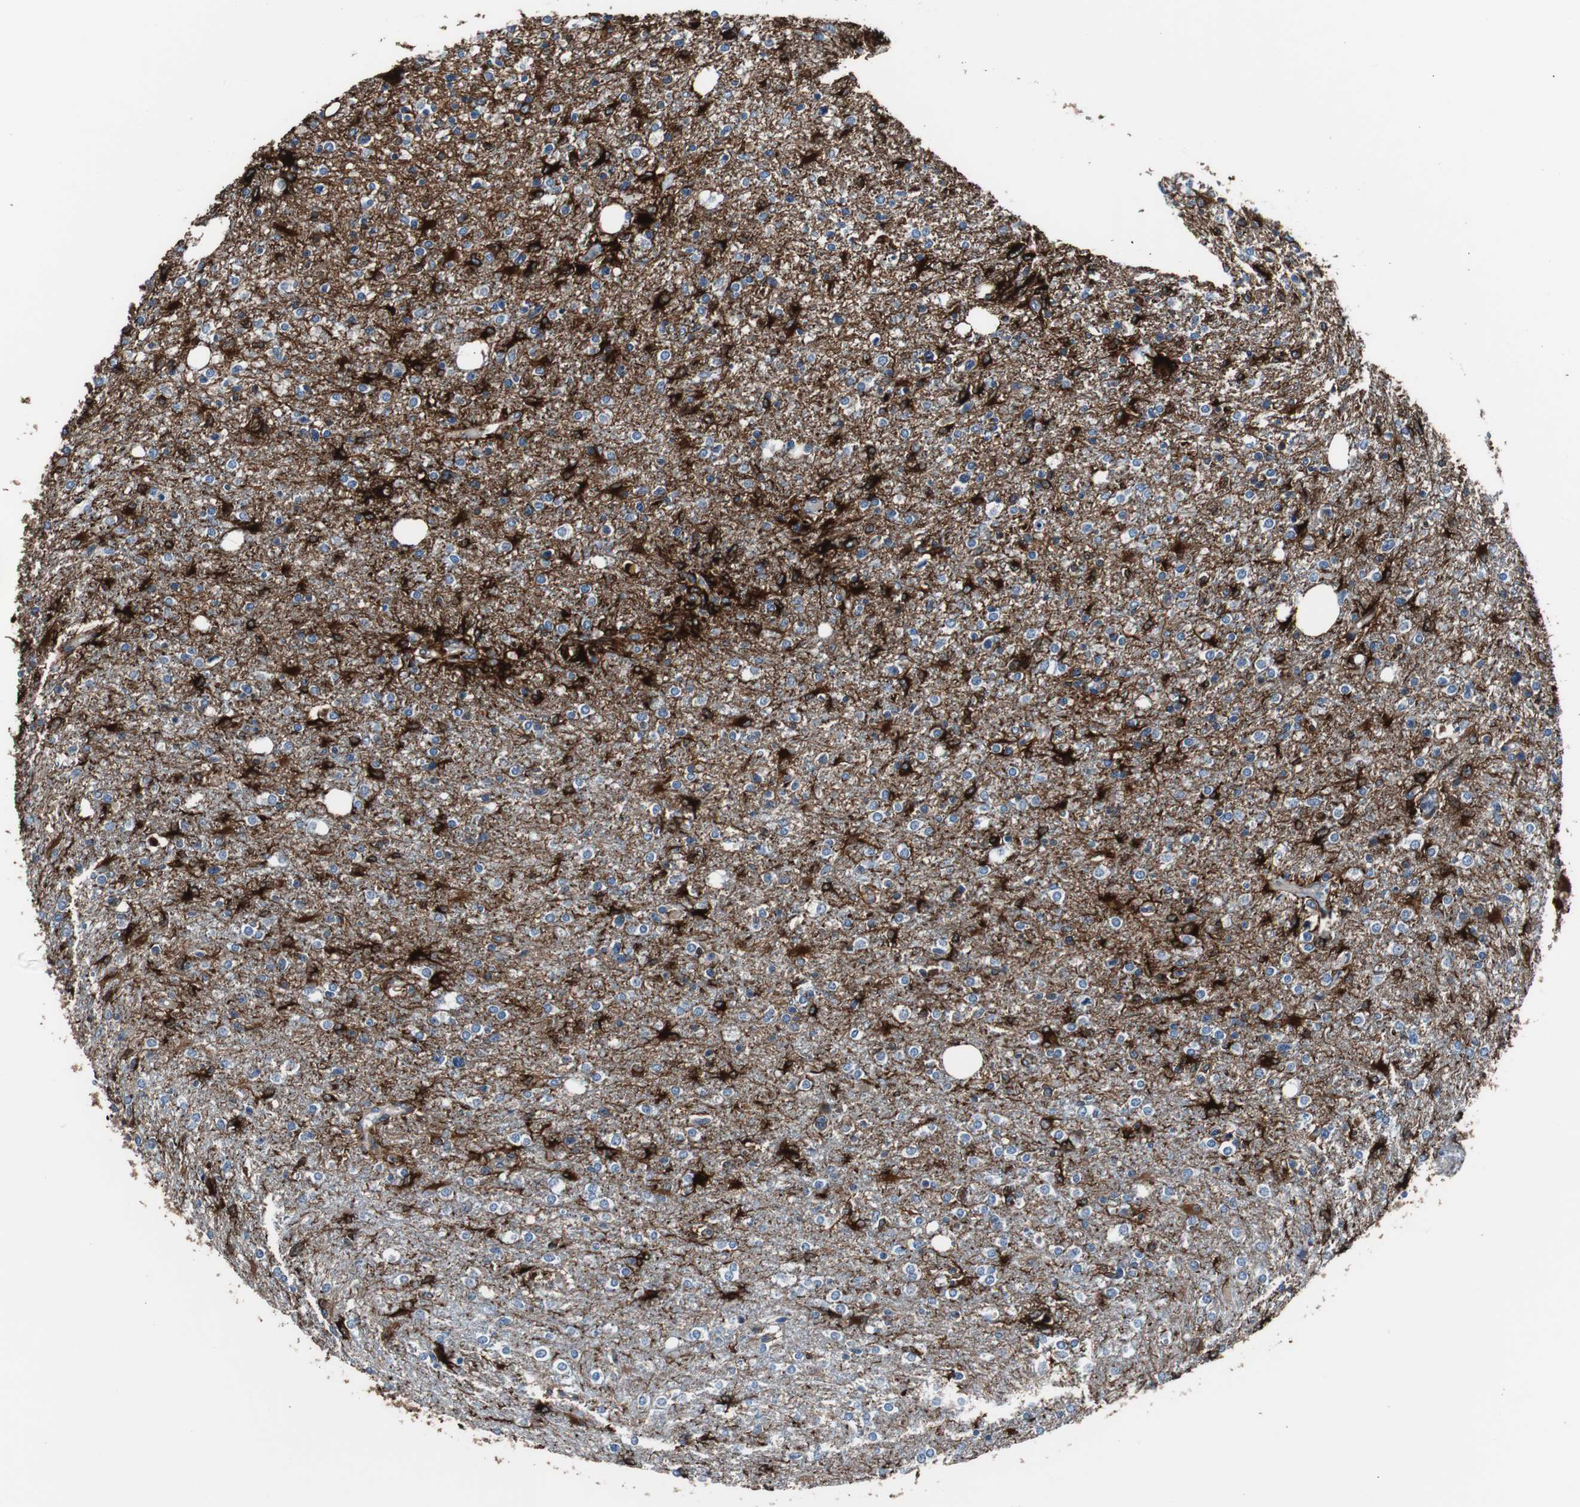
{"staining": {"intensity": "strong", "quantity": "25%-75%", "location": "cytoplasmic/membranous"}, "tissue": "glioma", "cell_type": "Tumor cells", "image_type": "cancer", "snomed": [{"axis": "morphology", "description": "Glioma, malignant, High grade"}, {"axis": "topography", "description": "Cerebral cortex"}], "caption": "Brown immunohistochemical staining in glioma demonstrates strong cytoplasmic/membranous staining in about 25%-75% of tumor cells. The staining was performed using DAB (3,3'-diaminobenzidine) to visualize the protein expression in brown, while the nuclei were stained in blue with hematoxylin (Magnification: 20x).", "gene": "PBXIP1", "patient": {"sex": "male", "age": 76}}